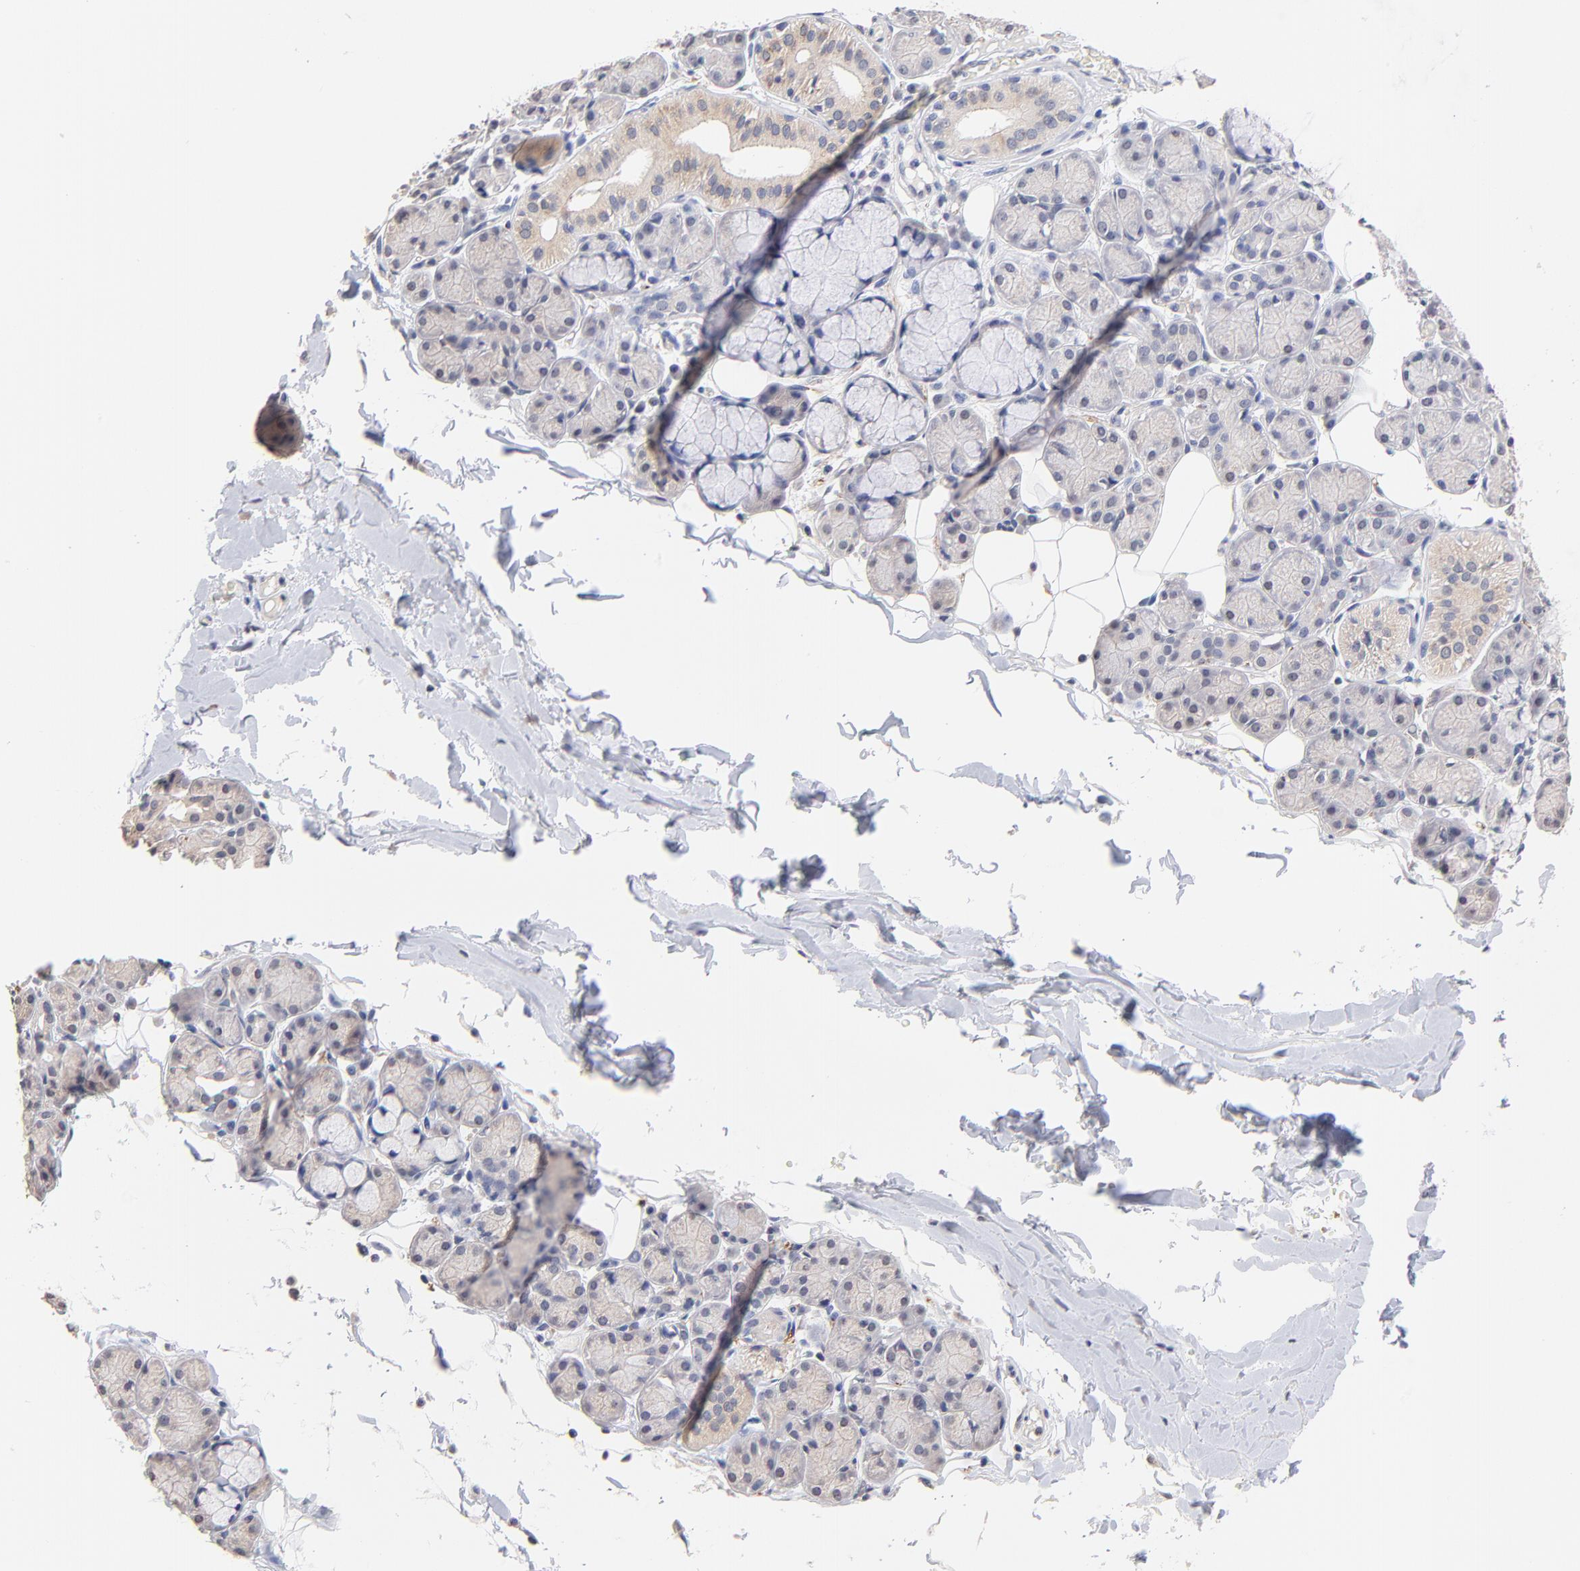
{"staining": {"intensity": "moderate", "quantity": "<25%", "location": "cytoplasmic/membranous"}, "tissue": "salivary gland", "cell_type": "Glandular cells", "image_type": "normal", "snomed": [{"axis": "morphology", "description": "Normal tissue, NOS"}, {"axis": "topography", "description": "Salivary gland"}], "caption": "Glandular cells demonstrate low levels of moderate cytoplasmic/membranous expression in about <25% of cells in unremarkable salivary gland. (DAB (3,3'-diaminobenzidine) = brown stain, brightfield microscopy at high magnification).", "gene": "RIBC2", "patient": {"sex": "male", "age": 54}}